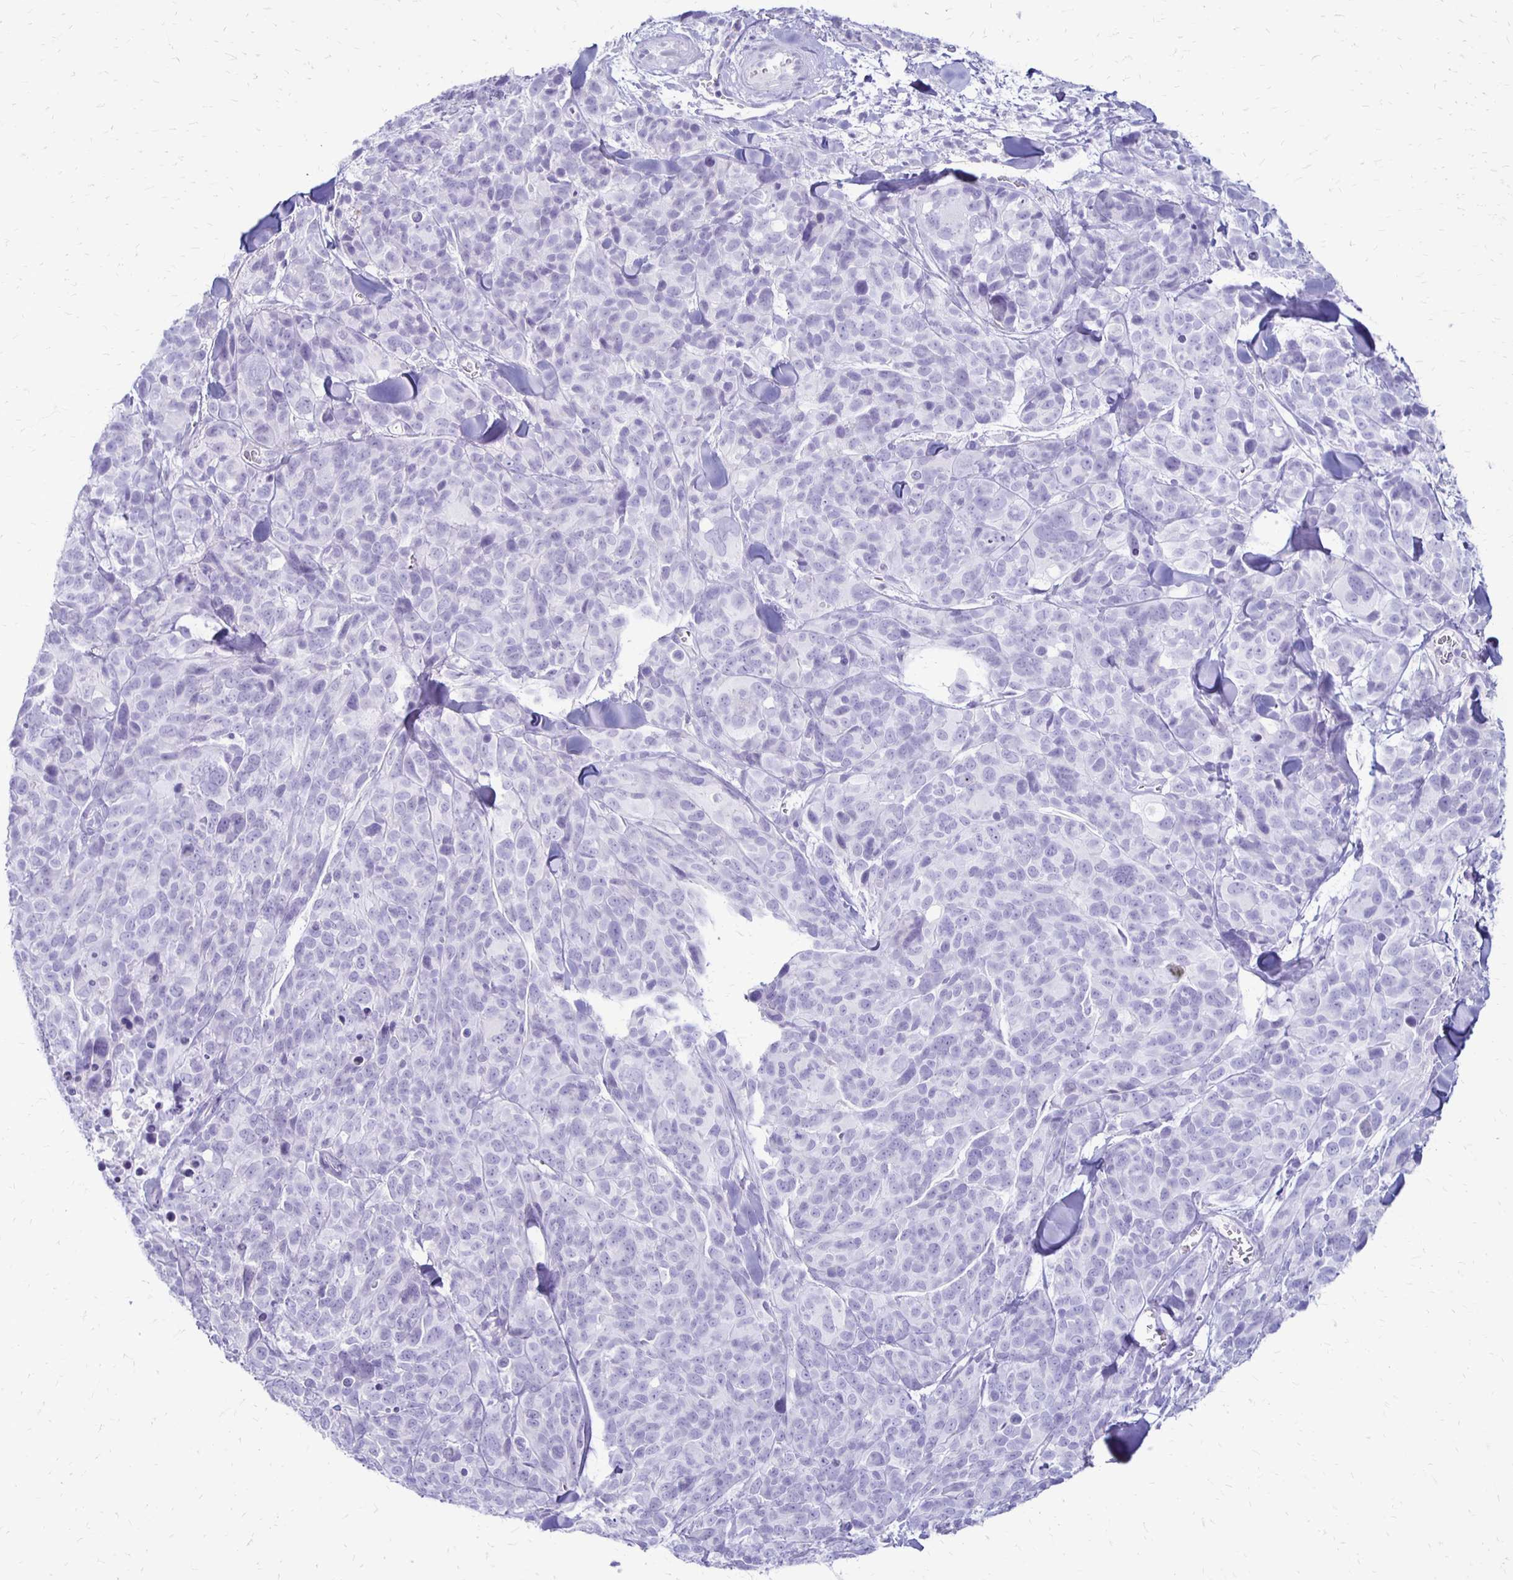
{"staining": {"intensity": "negative", "quantity": "none", "location": "none"}, "tissue": "melanoma", "cell_type": "Tumor cells", "image_type": "cancer", "snomed": [{"axis": "morphology", "description": "Malignant melanoma, NOS"}, {"axis": "topography", "description": "Skin"}], "caption": "Image shows no protein positivity in tumor cells of melanoma tissue.", "gene": "RYR1", "patient": {"sex": "male", "age": 51}}